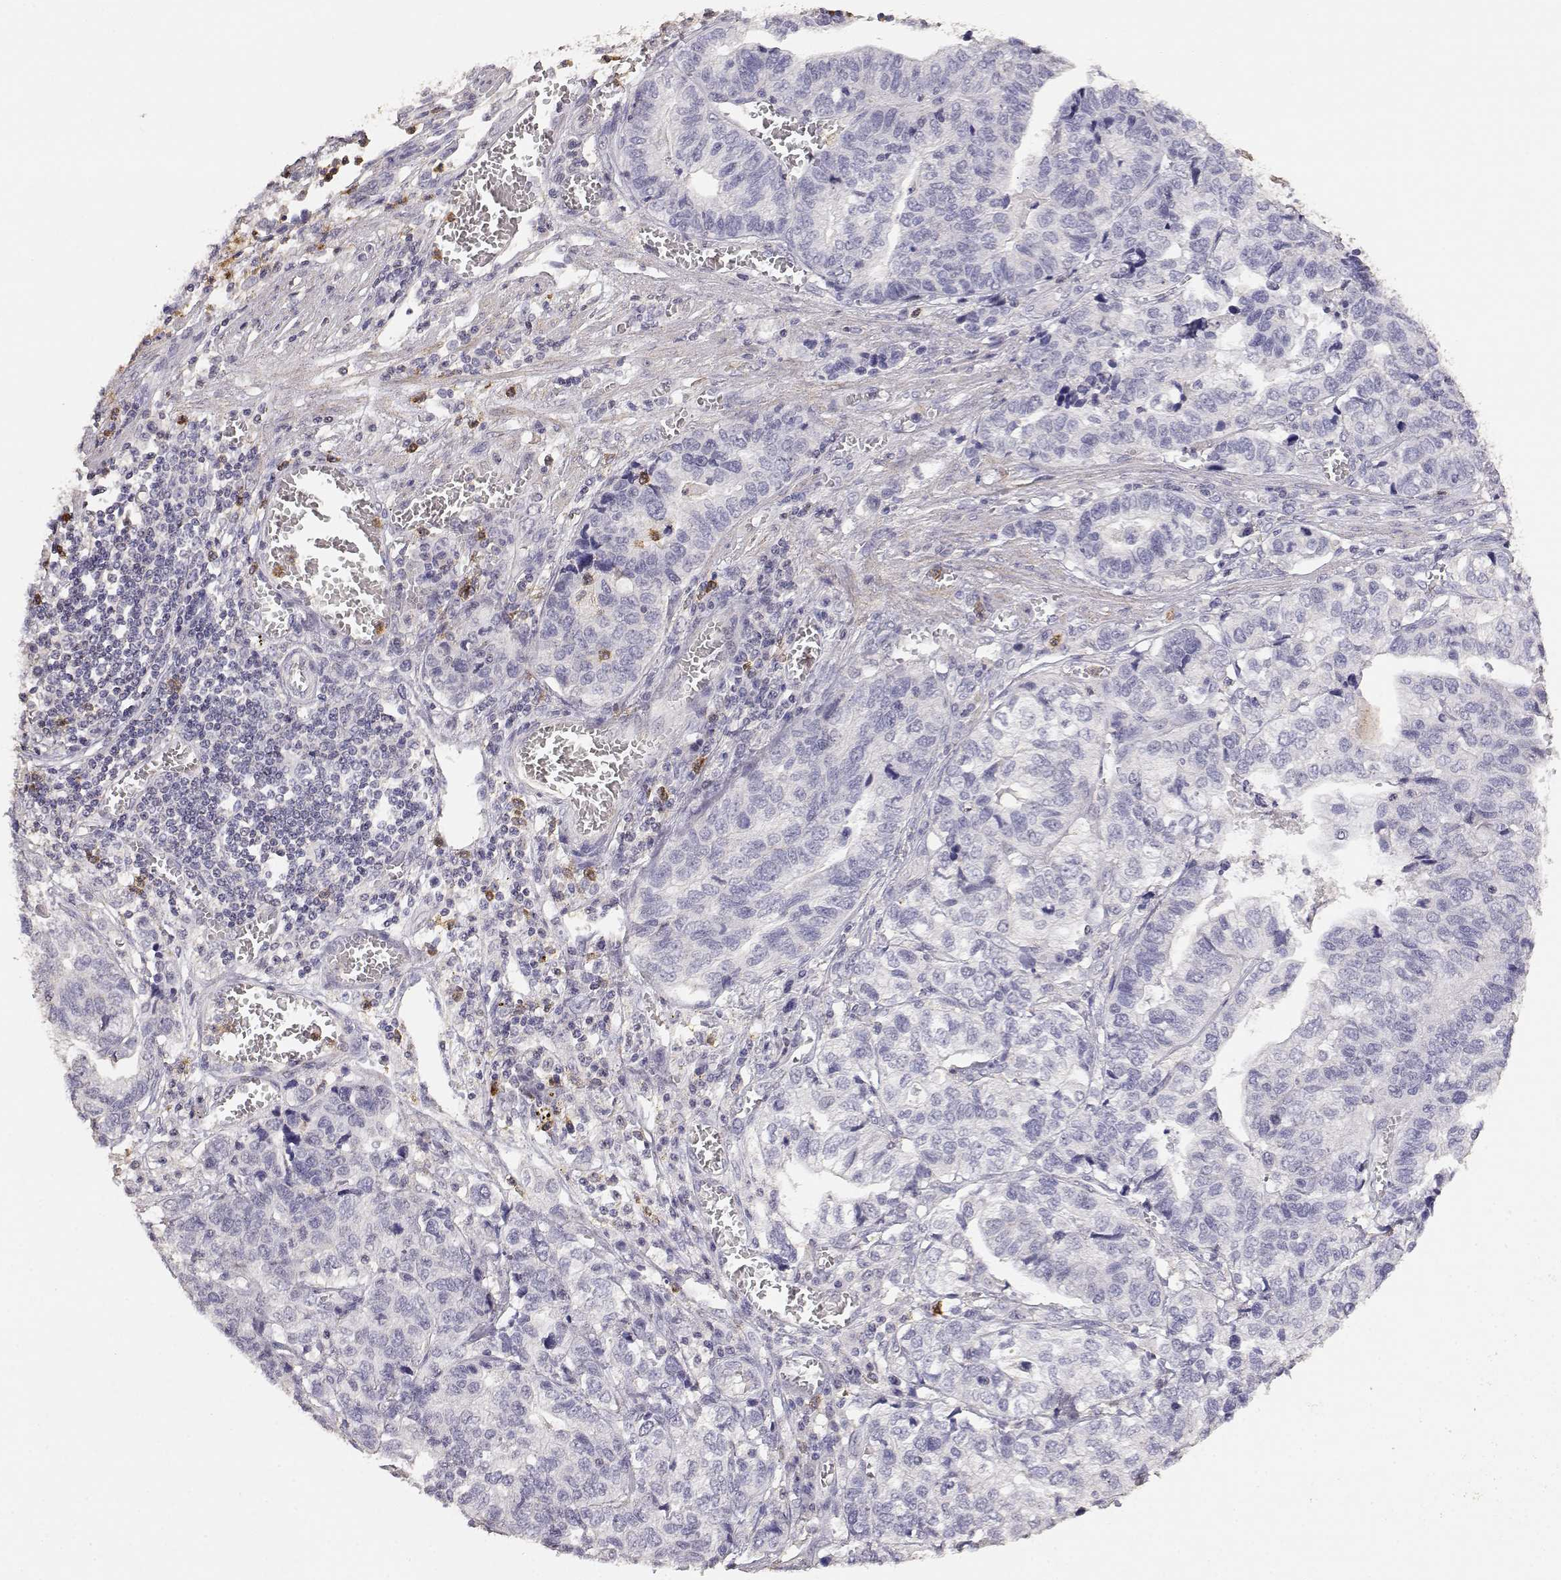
{"staining": {"intensity": "negative", "quantity": "none", "location": "none"}, "tissue": "stomach cancer", "cell_type": "Tumor cells", "image_type": "cancer", "snomed": [{"axis": "morphology", "description": "Adenocarcinoma, NOS"}, {"axis": "topography", "description": "Stomach, upper"}], "caption": "Tumor cells are negative for protein expression in human adenocarcinoma (stomach).", "gene": "TNFRSF10C", "patient": {"sex": "female", "age": 67}}